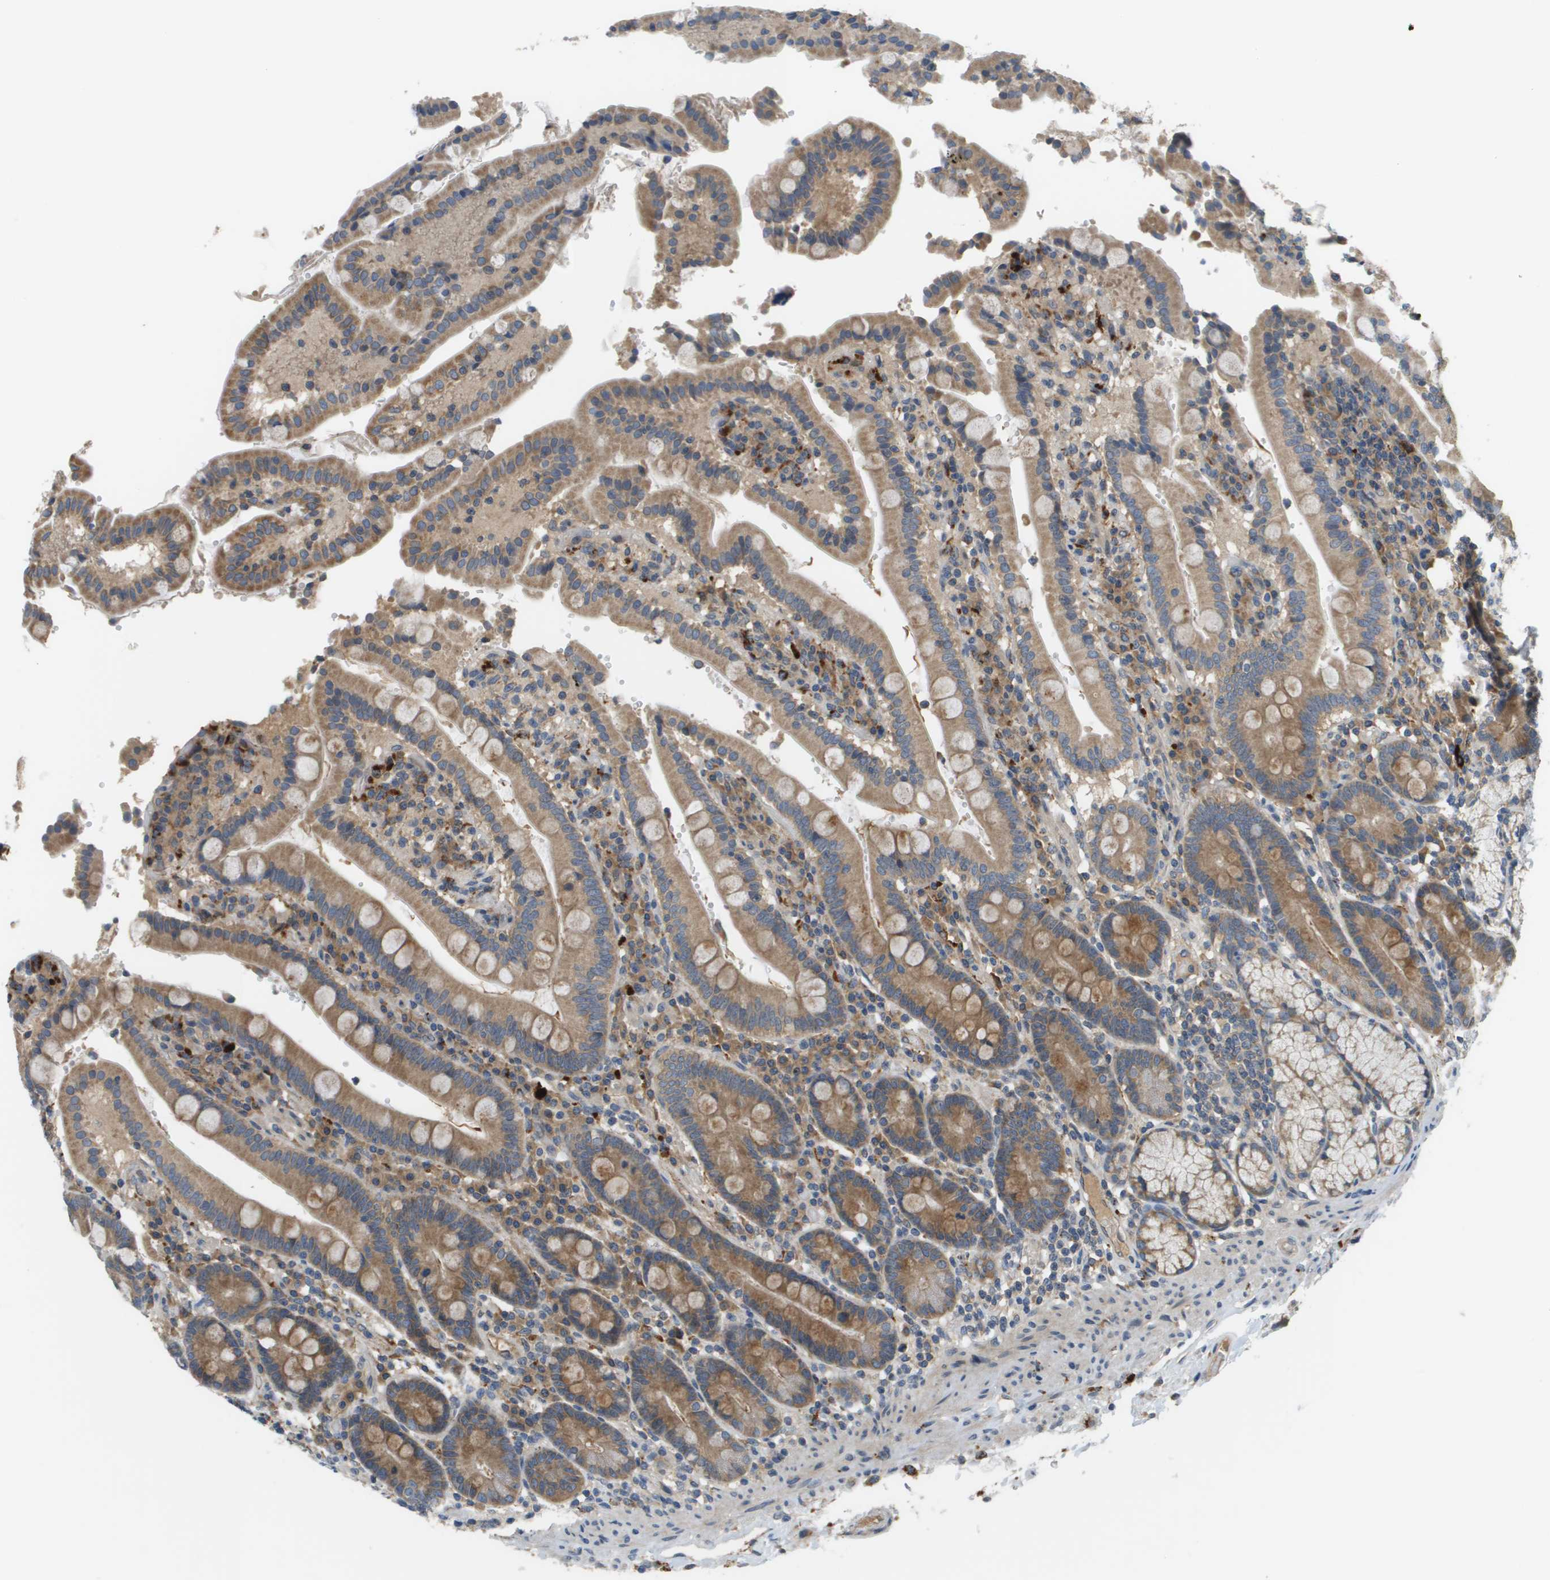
{"staining": {"intensity": "moderate", "quantity": ">75%", "location": "cytoplasmic/membranous"}, "tissue": "duodenum", "cell_type": "Glandular cells", "image_type": "normal", "snomed": [{"axis": "morphology", "description": "Normal tissue, NOS"}, {"axis": "topography", "description": "Small intestine, NOS"}], "caption": "Protein staining of unremarkable duodenum demonstrates moderate cytoplasmic/membranous expression in about >75% of glandular cells.", "gene": "SLC25A20", "patient": {"sex": "female", "age": 71}}